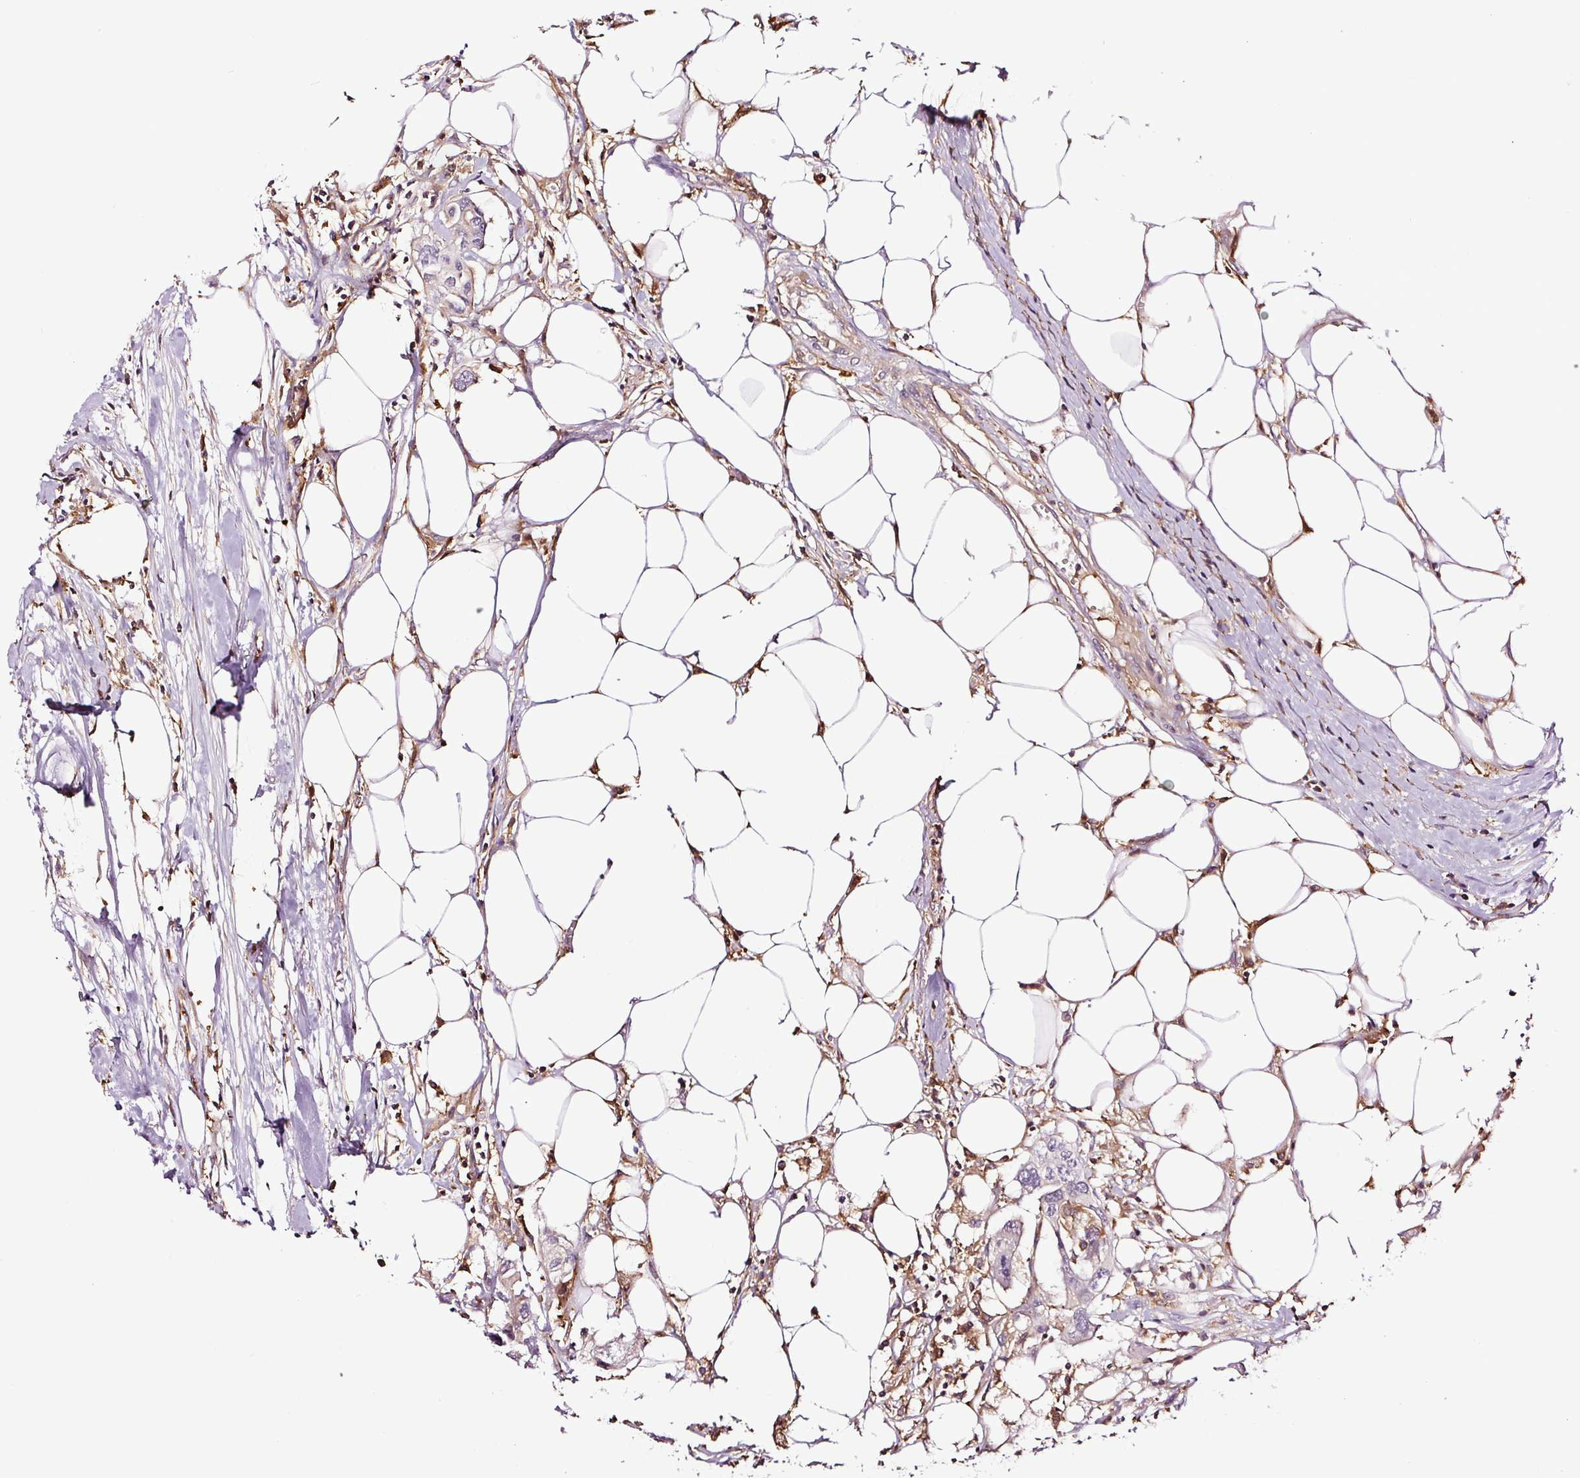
{"staining": {"intensity": "negative", "quantity": "none", "location": "none"}, "tissue": "colorectal cancer", "cell_type": "Tumor cells", "image_type": "cancer", "snomed": [{"axis": "morphology", "description": "Adenocarcinoma, NOS"}, {"axis": "topography", "description": "Colon"}], "caption": "Histopathology image shows no protein positivity in tumor cells of colorectal adenocarcinoma tissue.", "gene": "METAP1", "patient": {"sex": "male", "age": 77}}